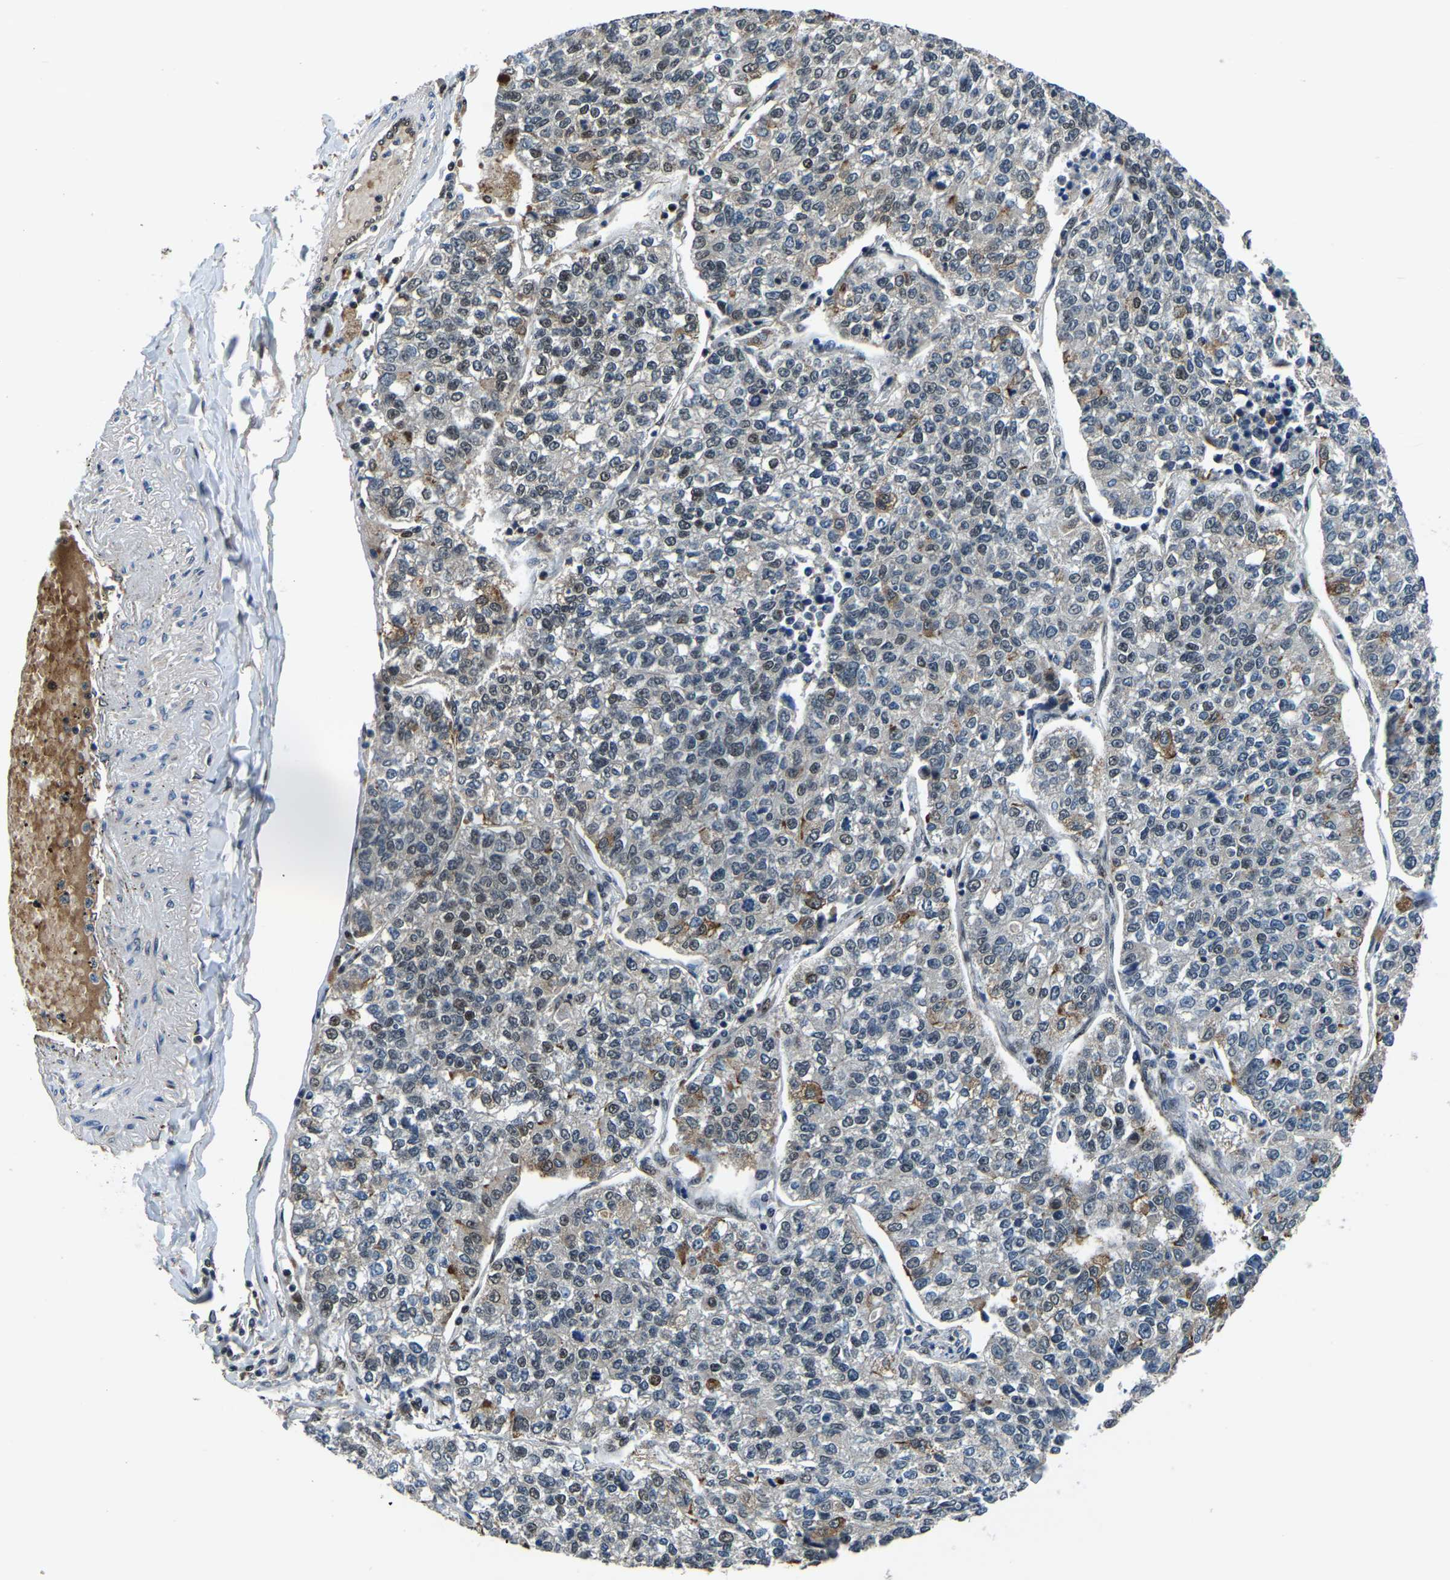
{"staining": {"intensity": "moderate", "quantity": "<25%", "location": "cytoplasmic/membranous,nuclear"}, "tissue": "lung cancer", "cell_type": "Tumor cells", "image_type": "cancer", "snomed": [{"axis": "morphology", "description": "Adenocarcinoma, NOS"}, {"axis": "topography", "description": "Lung"}], "caption": "Immunohistochemistry (DAB) staining of lung cancer (adenocarcinoma) exhibits moderate cytoplasmic/membranous and nuclear protein positivity in about <25% of tumor cells. (Stains: DAB in brown, nuclei in blue, Microscopy: brightfield microscopy at high magnification).", "gene": "DFFA", "patient": {"sex": "male", "age": 49}}